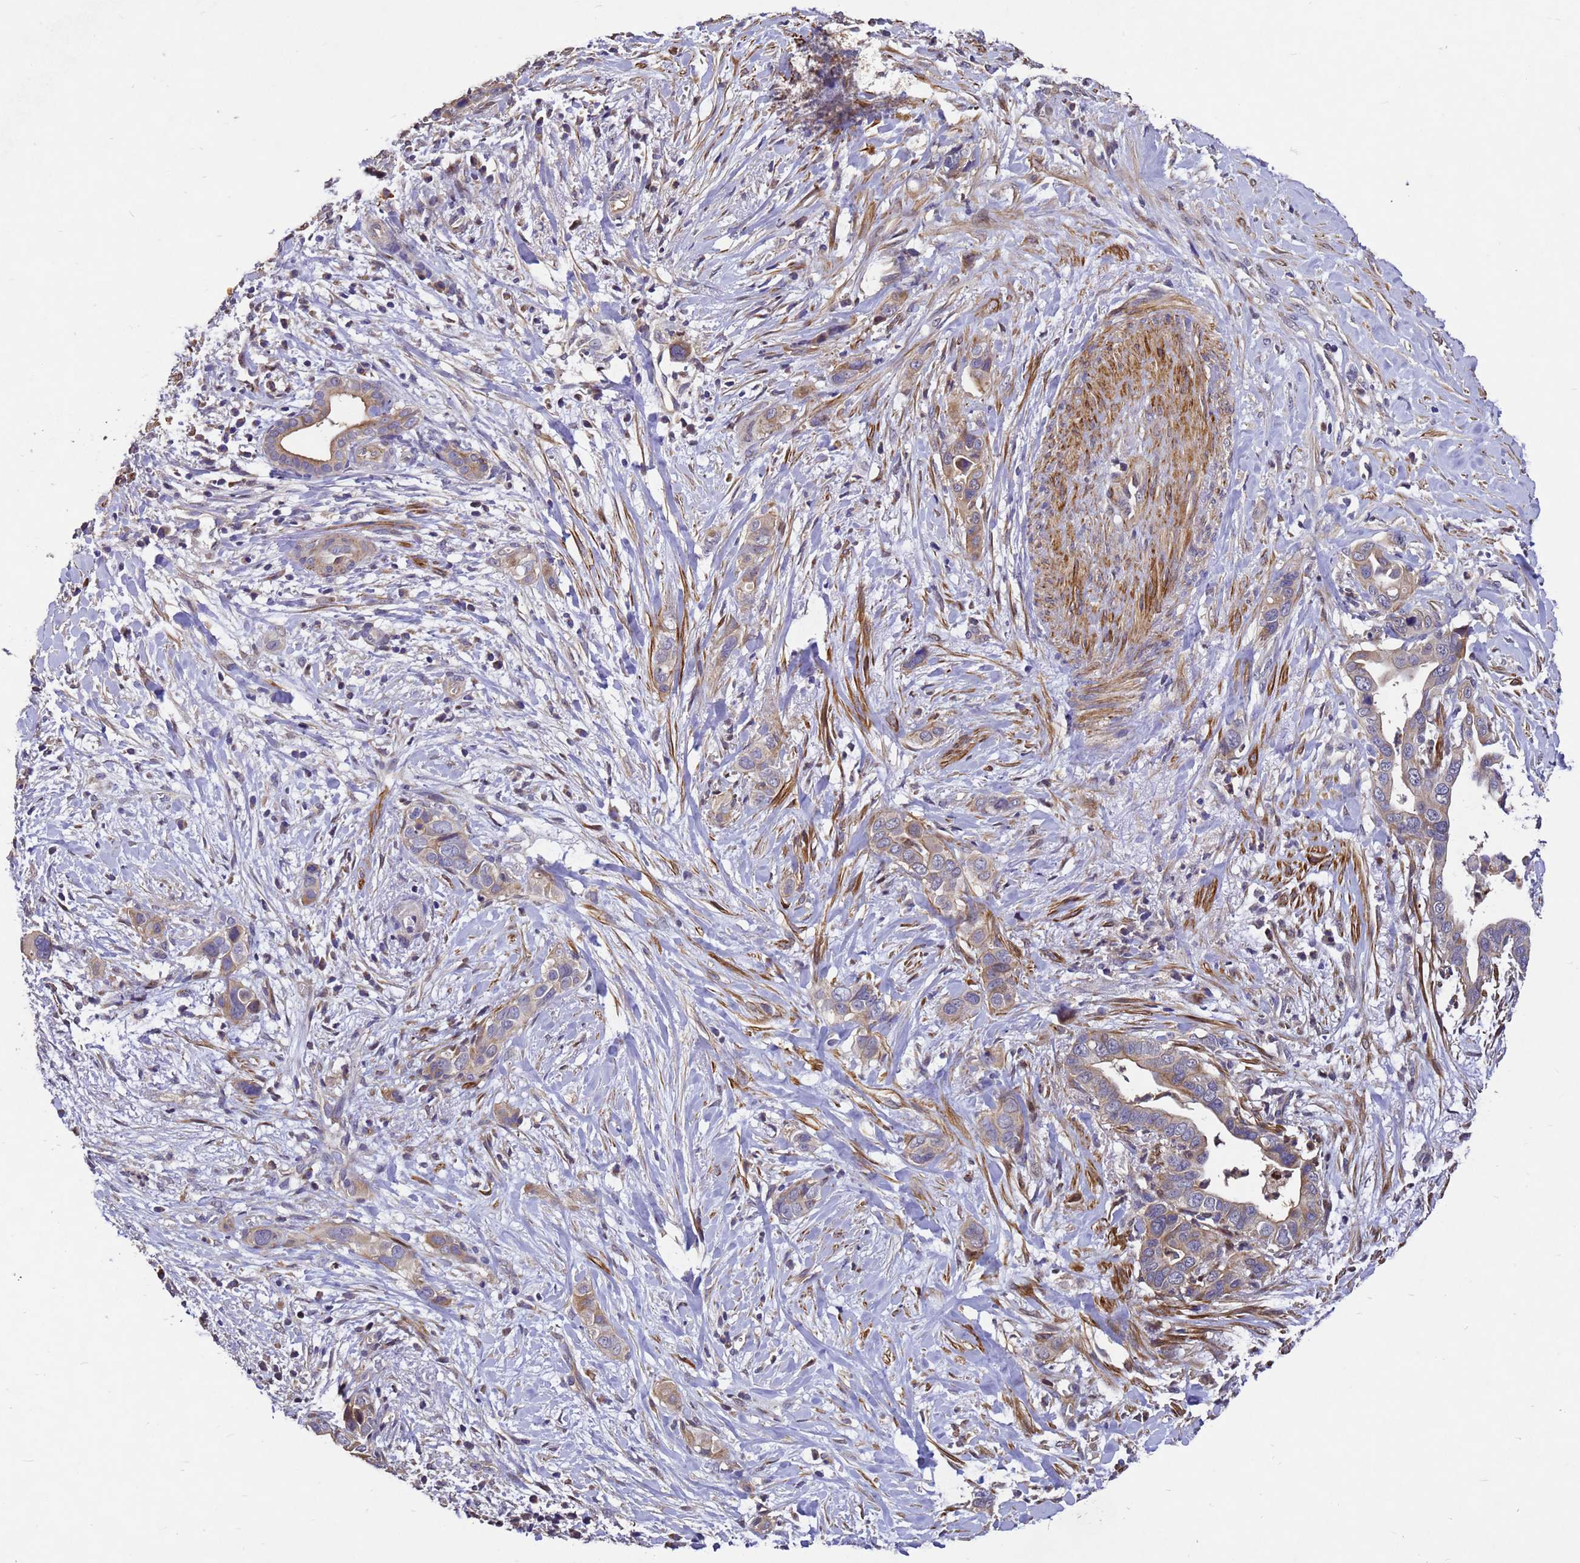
{"staining": {"intensity": "moderate", "quantity": ">75%", "location": "cytoplasmic/membranous"}, "tissue": "liver cancer", "cell_type": "Tumor cells", "image_type": "cancer", "snomed": [{"axis": "morphology", "description": "Cholangiocarcinoma"}, {"axis": "topography", "description": "Liver"}], "caption": "Tumor cells exhibit moderate cytoplasmic/membranous staining in approximately >75% of cells in liver cholangiocarcinoma.", "gene": "RSPRY1", "patient": {"sex": "female", "age": 79}}